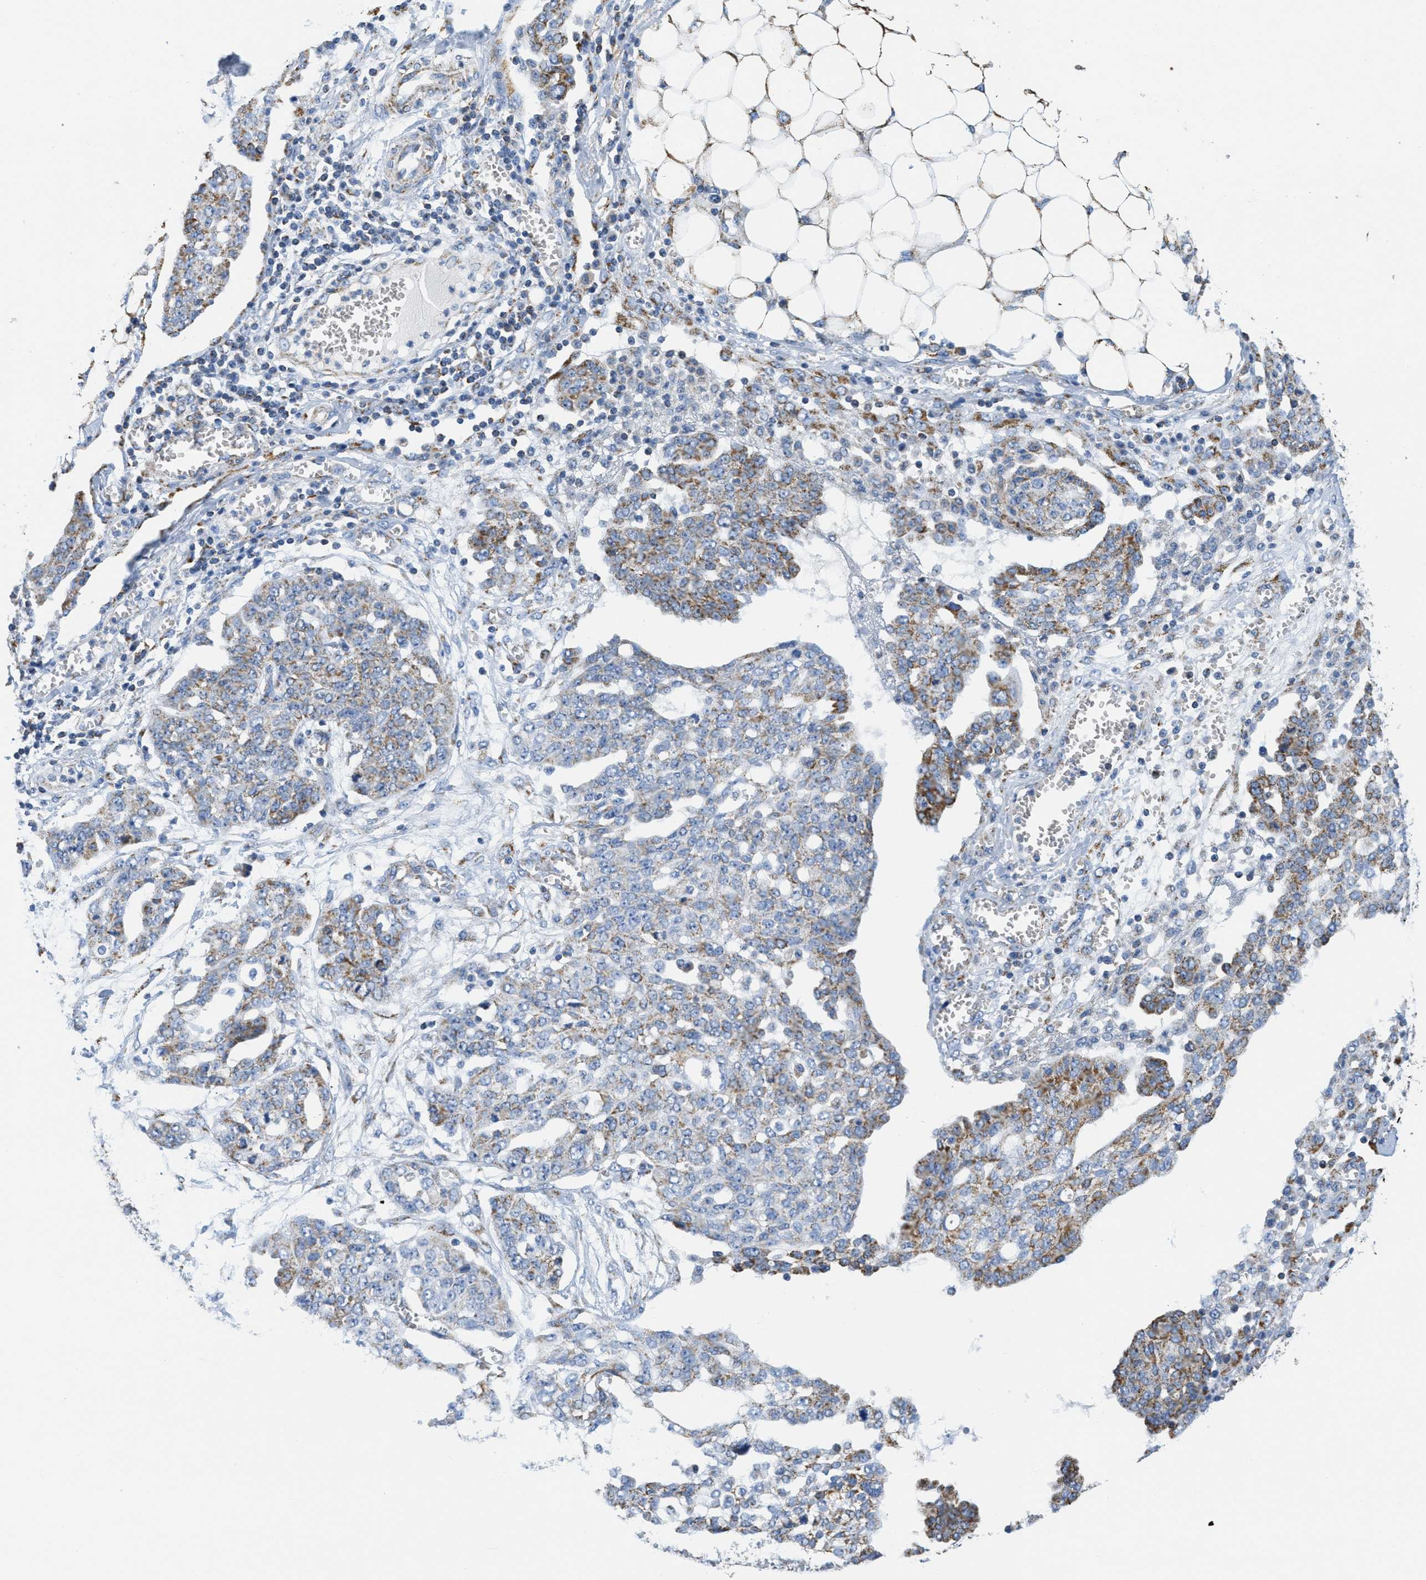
{"staining": {"intensity": "moderate", "quantity": "25%-75%", "location": "cytoplasmic/membranous"}, "tissue": "ovarian cancer", "cell_type": "Tumor cells", "image_type": "cancer", "snomed": [{"axis": "morphology", "description": "Cystadenocarcinoma, serous, NOS"}, {"axis": "topography", "description": "Soft tissue"}, {"axis": "topography", "description": "Ovary"}], "caption": "An image showing moderate cytoplasmic/membranous positivity in approximately 25%-75% of tumor cells in ovarian serous cystadenocarcinoma, as visualized by brown immunohistochemical staining.", "gene": "KCNJ5", "patient": {"sex": "female", "age": 57}}